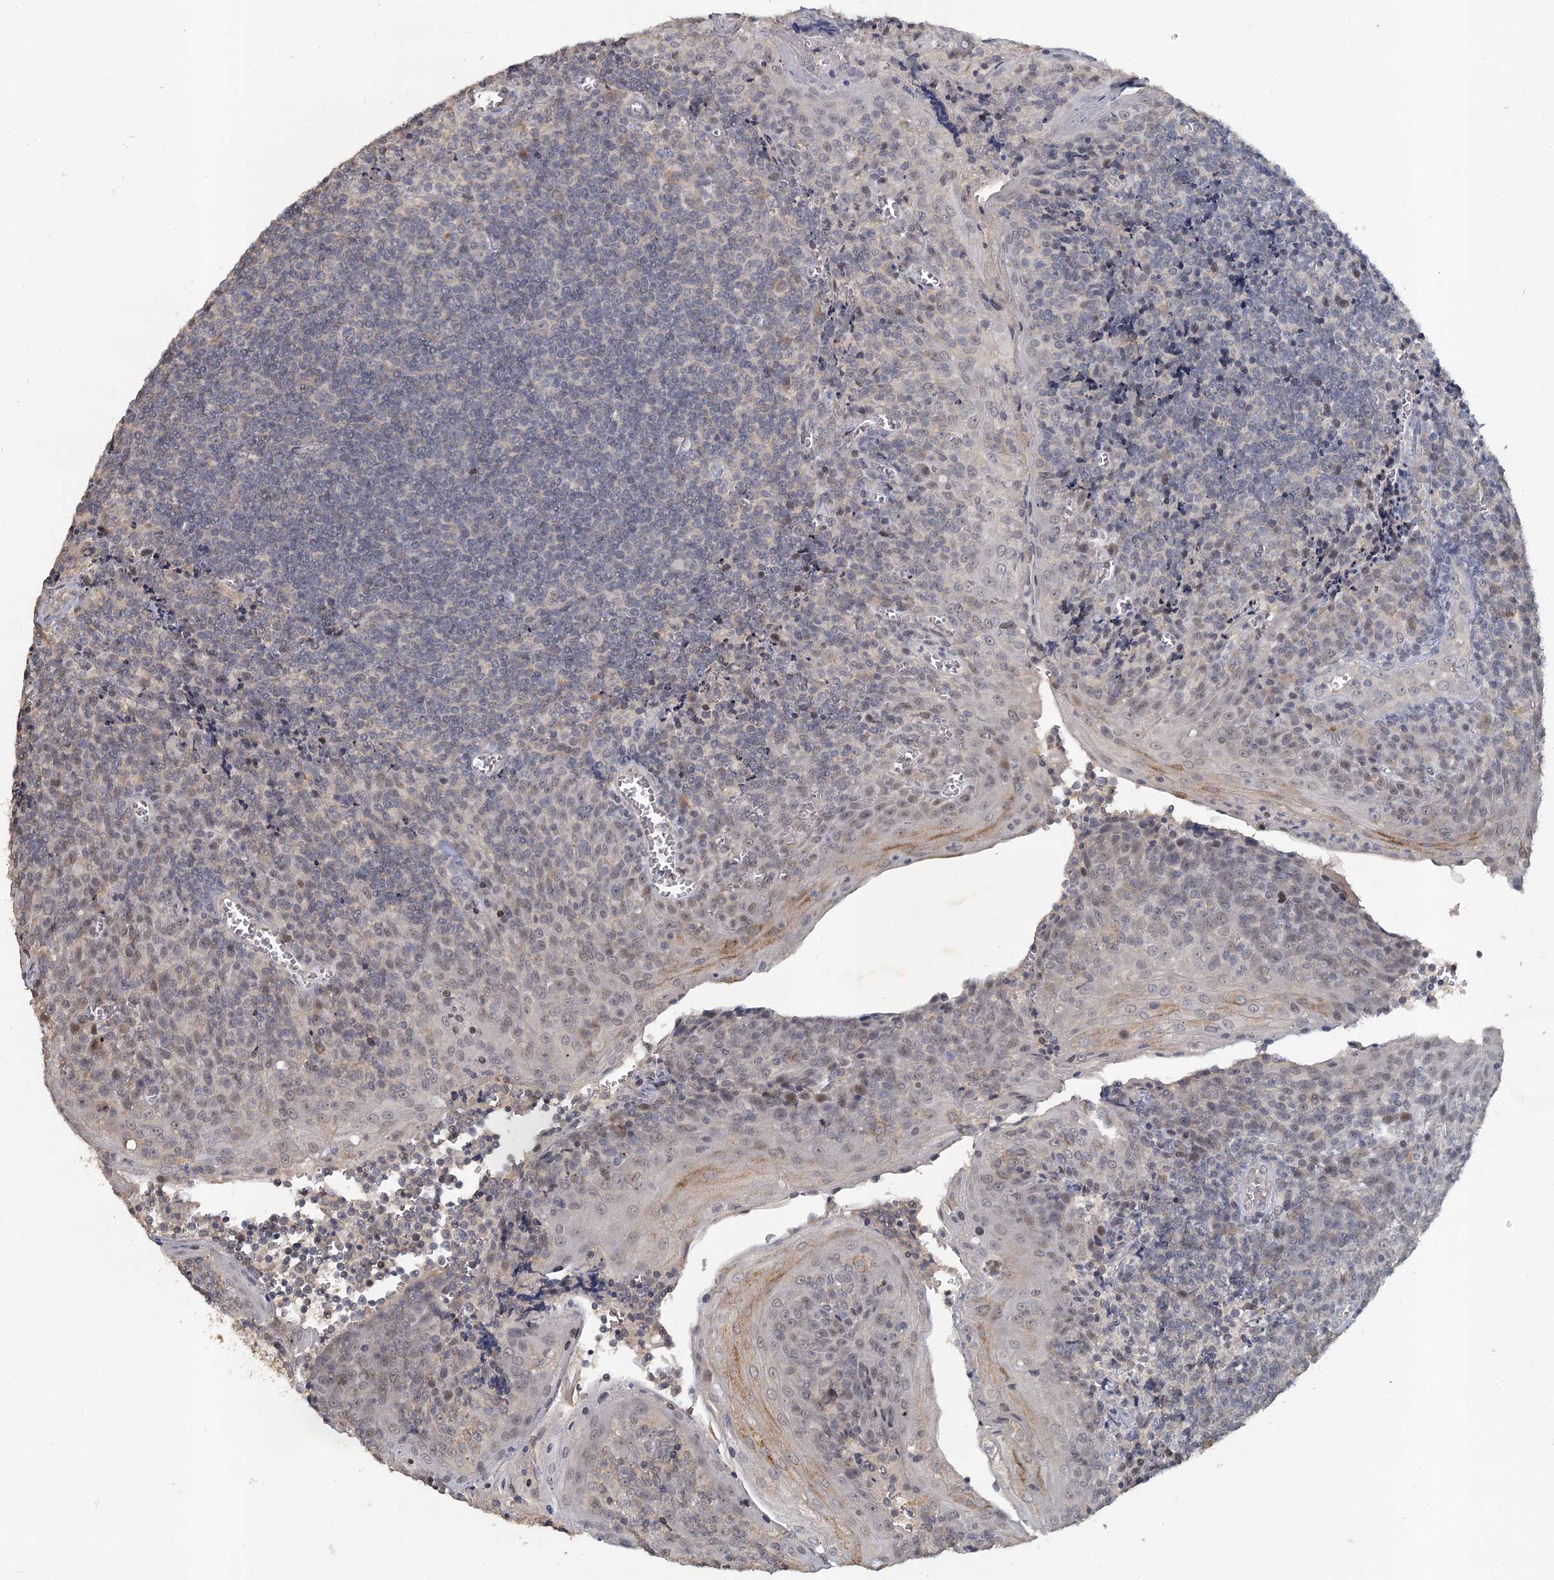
{"staining": {"intensity": "weak", "quantity": "<25%", "location": "nuclear"}, "tissue": "tonsil", "cell_type": "Germinal center cells", "image_type": "normal", "snomed": [{"axis": "morphology", "description": "Normal tissue, NOS"}, {"axis": "topography", "description": "Tonsil"}], "caption": "IHC histopathology image of normal human tonsil stained for a protein (brown), which exhibits no positivity in germinal center cells.", "gene": "MUCL1", "patient": {"sex": "male", "age": 27}}